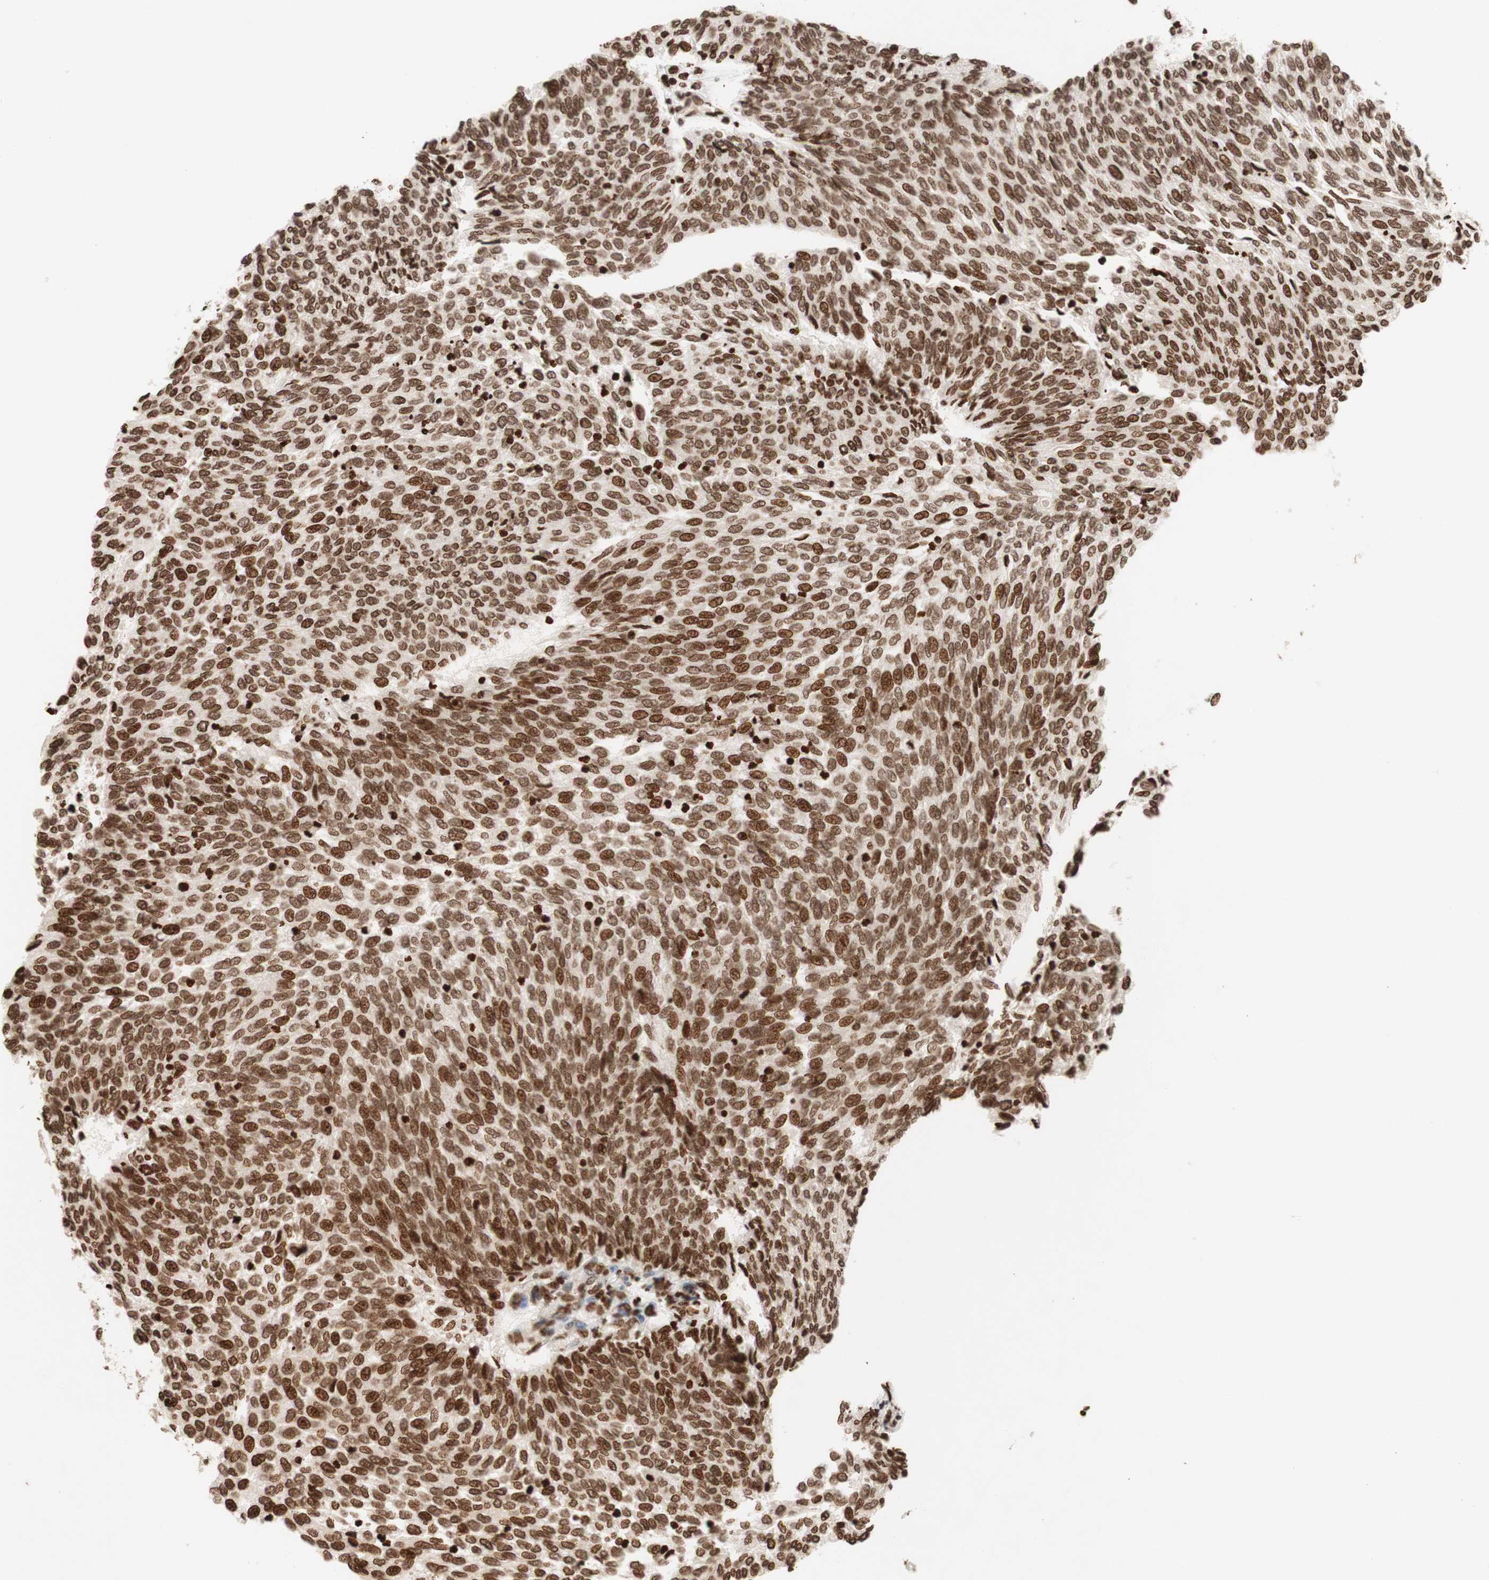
{"staining": {"intensity": "moderate", "quantity": ">75%", "location": "nuclear"}, "tissue": "urothelial cancer", "cell_type": "Tumor cells", "image_type": "cancer", "snomed": [{"axis": "morphology", "description": "Urothelial carcinoma, Low grade"}, {"axis": "topography", "description": "Urinary bladder"}], "caption": "There is medium levels of moderate nuclear positivity in tumor cells of urothelial carcinoma (low-grade), as demonstrated by immunohistochemical staining (brown color).", "gene": "NCOA3", "patient": {"sex": "female", "age": 79}}